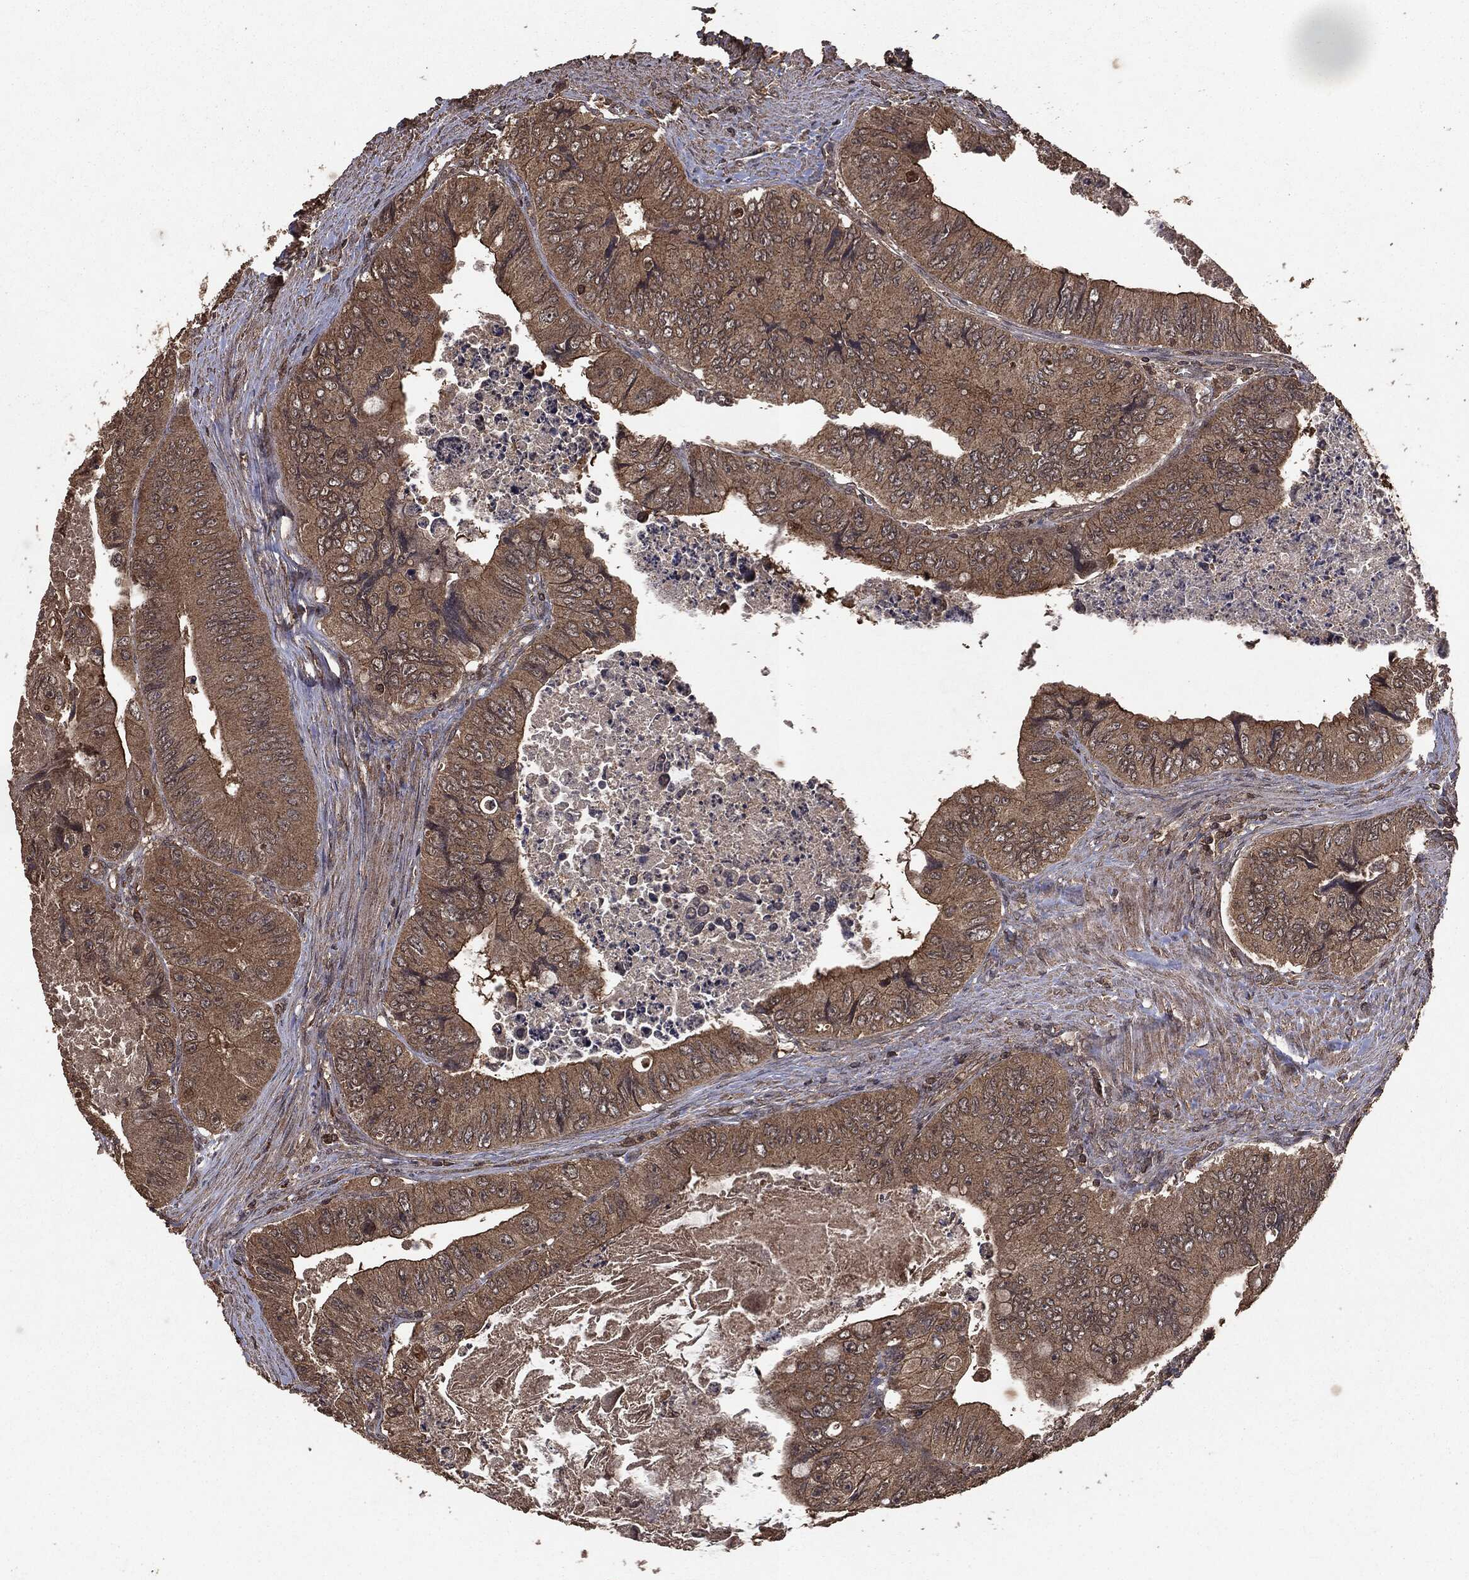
{"staining": {"intensity": "moderate", "quantity": ">75%", "location": "cytoplasmic/membranous"}, "tissue": "colorectal cancer", "cell_type": "Tumor cells", "image_type": "cancer", "snomed": [{"axis": "morphology", "description": "Adenocarcinoma, NOS"}, {"axis": "topography", "description": "Colon"}], "caption": "A brown stain labels moderate cytoplasmic/membranous positivity of a protein in human colorectal cancer tumor cells. (DAB IHC, brown staining for protein, blue staining for nuclei).", "gene": "NME1", "patient": {"sex": "female", "age": 84}}